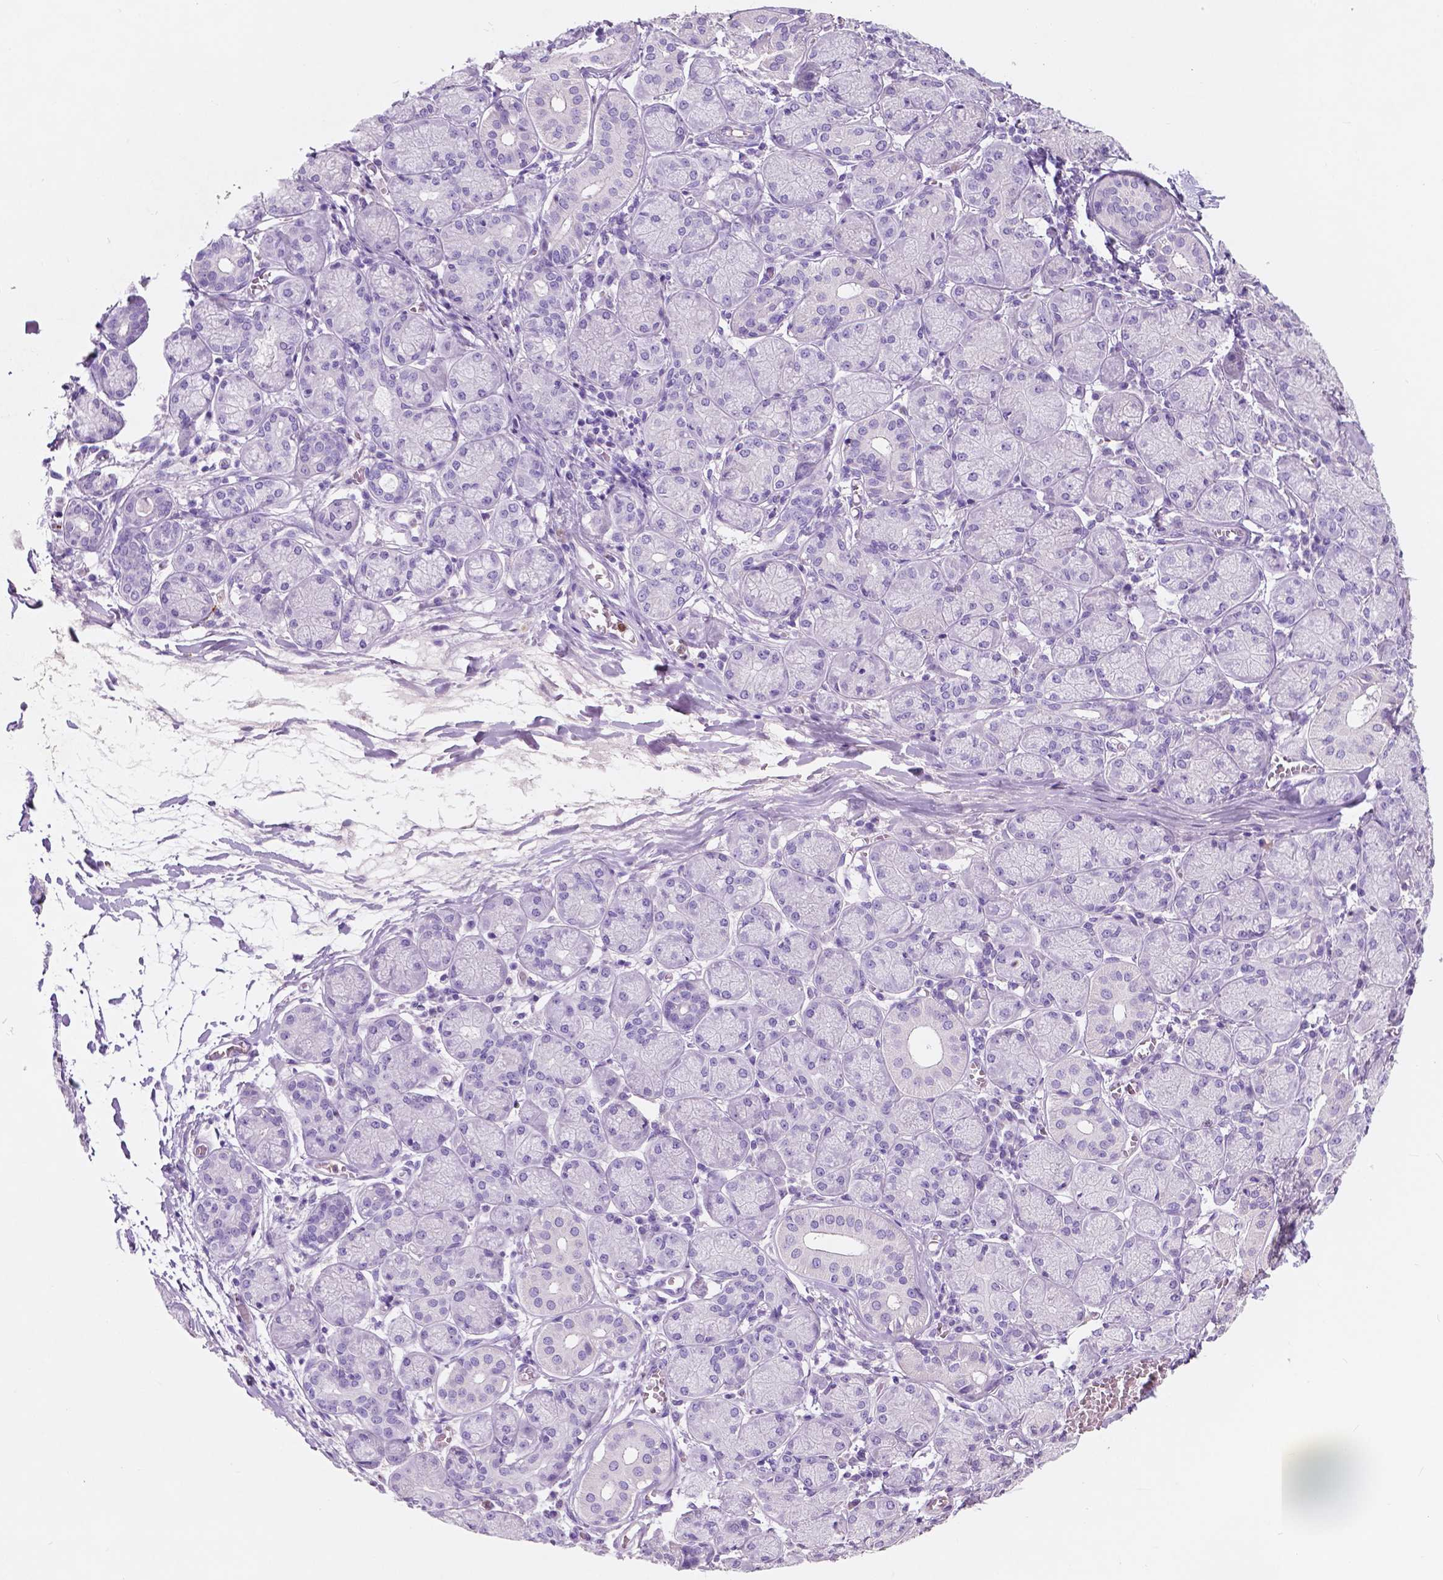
{"staining": {"intensity": "negative", "quantity": "none", "location": "none"}, "tissue": "salivary gland", "cell_type": "Glandular cells", "image_type": "normal", "snomed": [{"axis": "morphology", "description": "Normal tissue, NOS"}, {"axis": "topography", "description": "Salivary gland"}, {"axis": "topography", "description": "Peripheral nerve tissue"}], "caption": "DAB (3,3'-diaminobenzidine) immunohistochemical staining of benign human salivary gland exhibits no significant staining in glandular cells. (DAB (3,3'-diaminobenzidine) immunohistochemistry (IHC) with hematoxylin counter stain).", "gene": "CUZD1", "patient": {"sex": "female", "age": 24}}